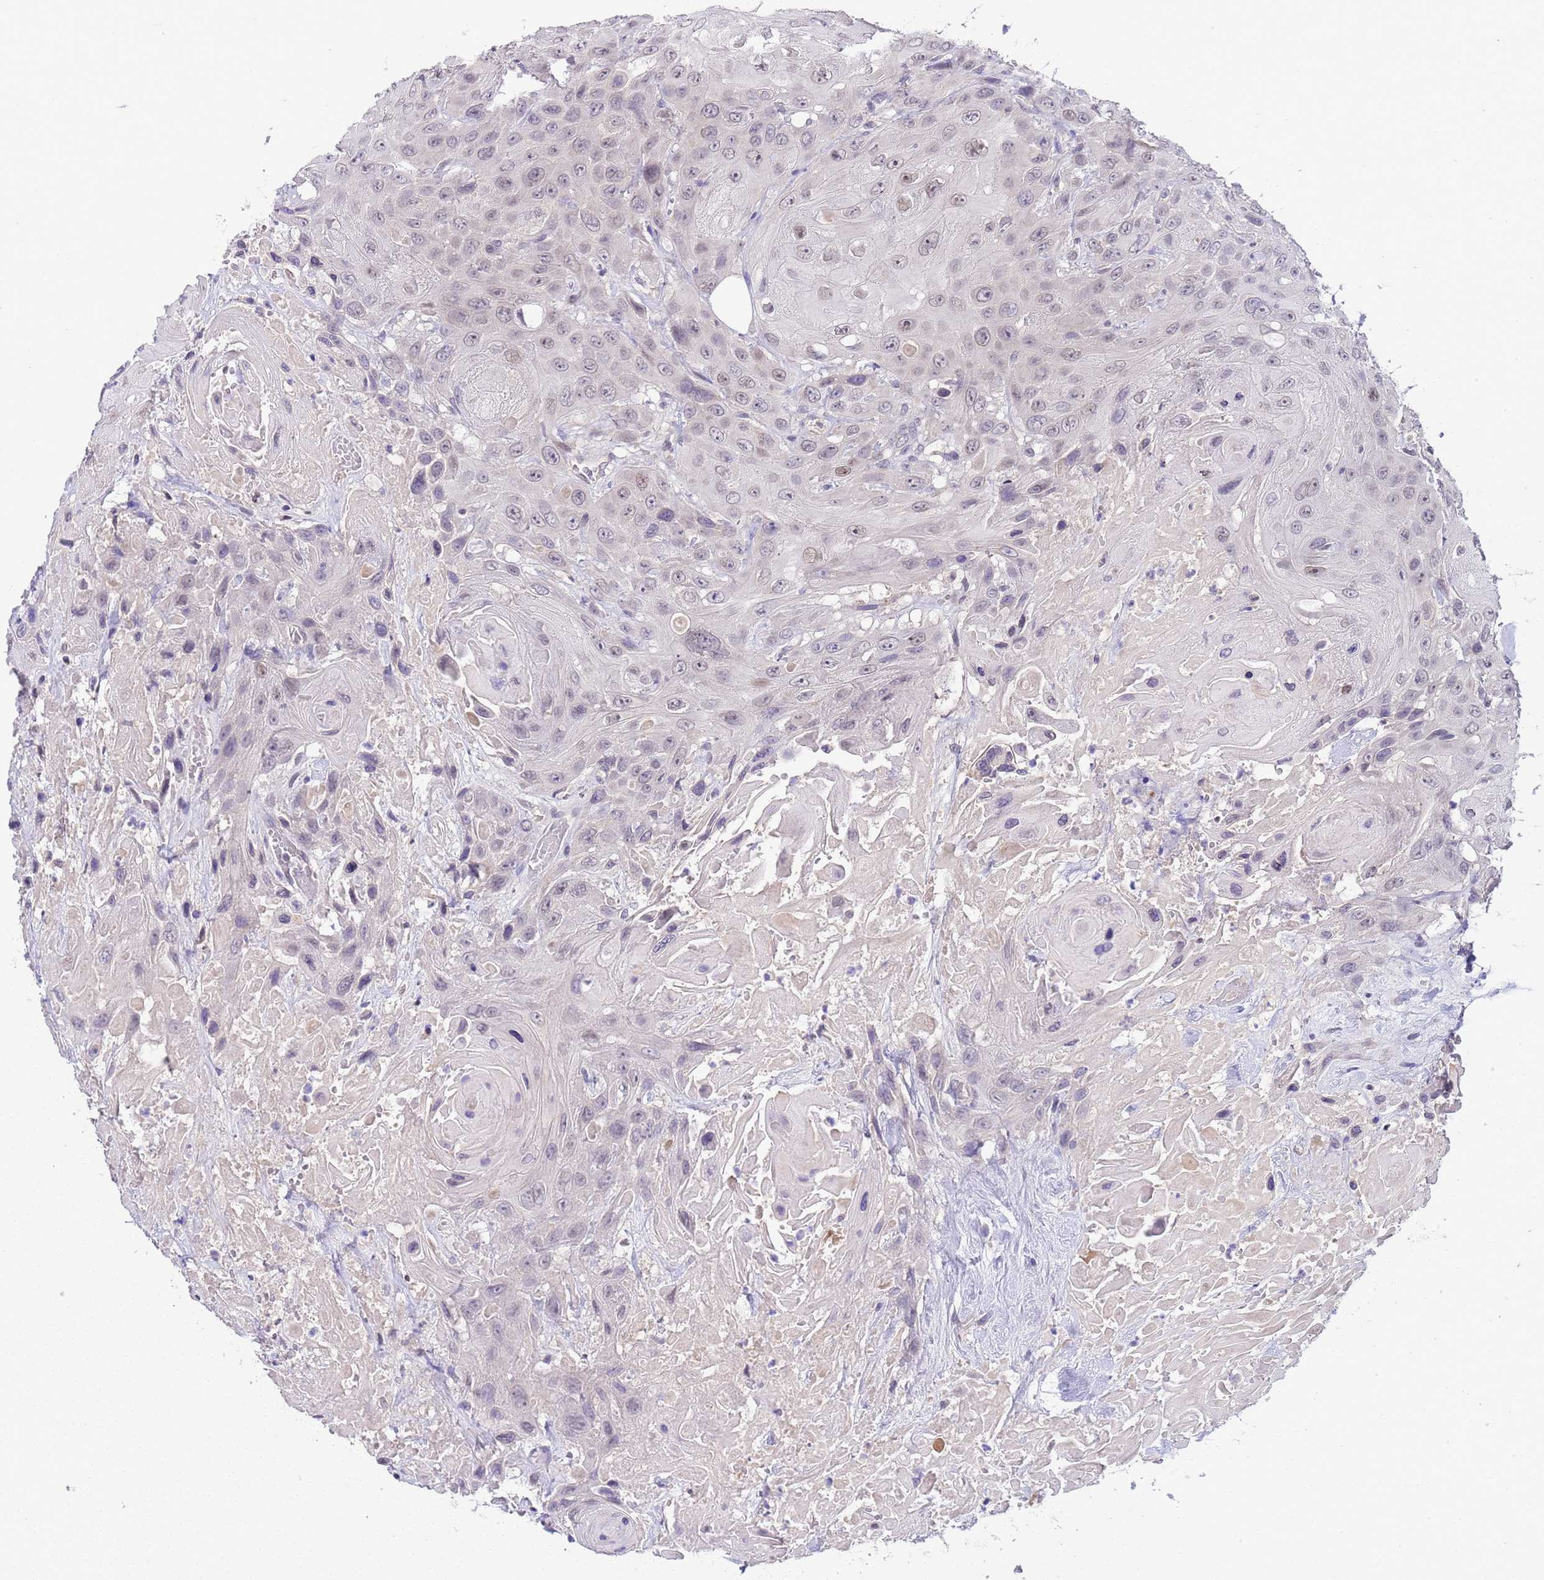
{"staining": {"intensity": "weak", "quantity": "<25%", "location": "nuclear"}, "tissue": "head and neck cancer", "cell_type": "Tumor cells", "image_type": "cancer", "snomed": [{"axis": "morphology", "description": "Squamous cell carcinoma, NOS"}, {"axis": "topography", "description": "Head-Neck"}], "caption": "This histopathology image is of squamous cell carcinoma (head and neck) stained with immunohistochemistry to label a protein in brown with the nuclei are counter-stained blue. There is no staining in tumor cells.", "gene": "TRMT10A", "patient": {"sex": "male", "age": 81}}